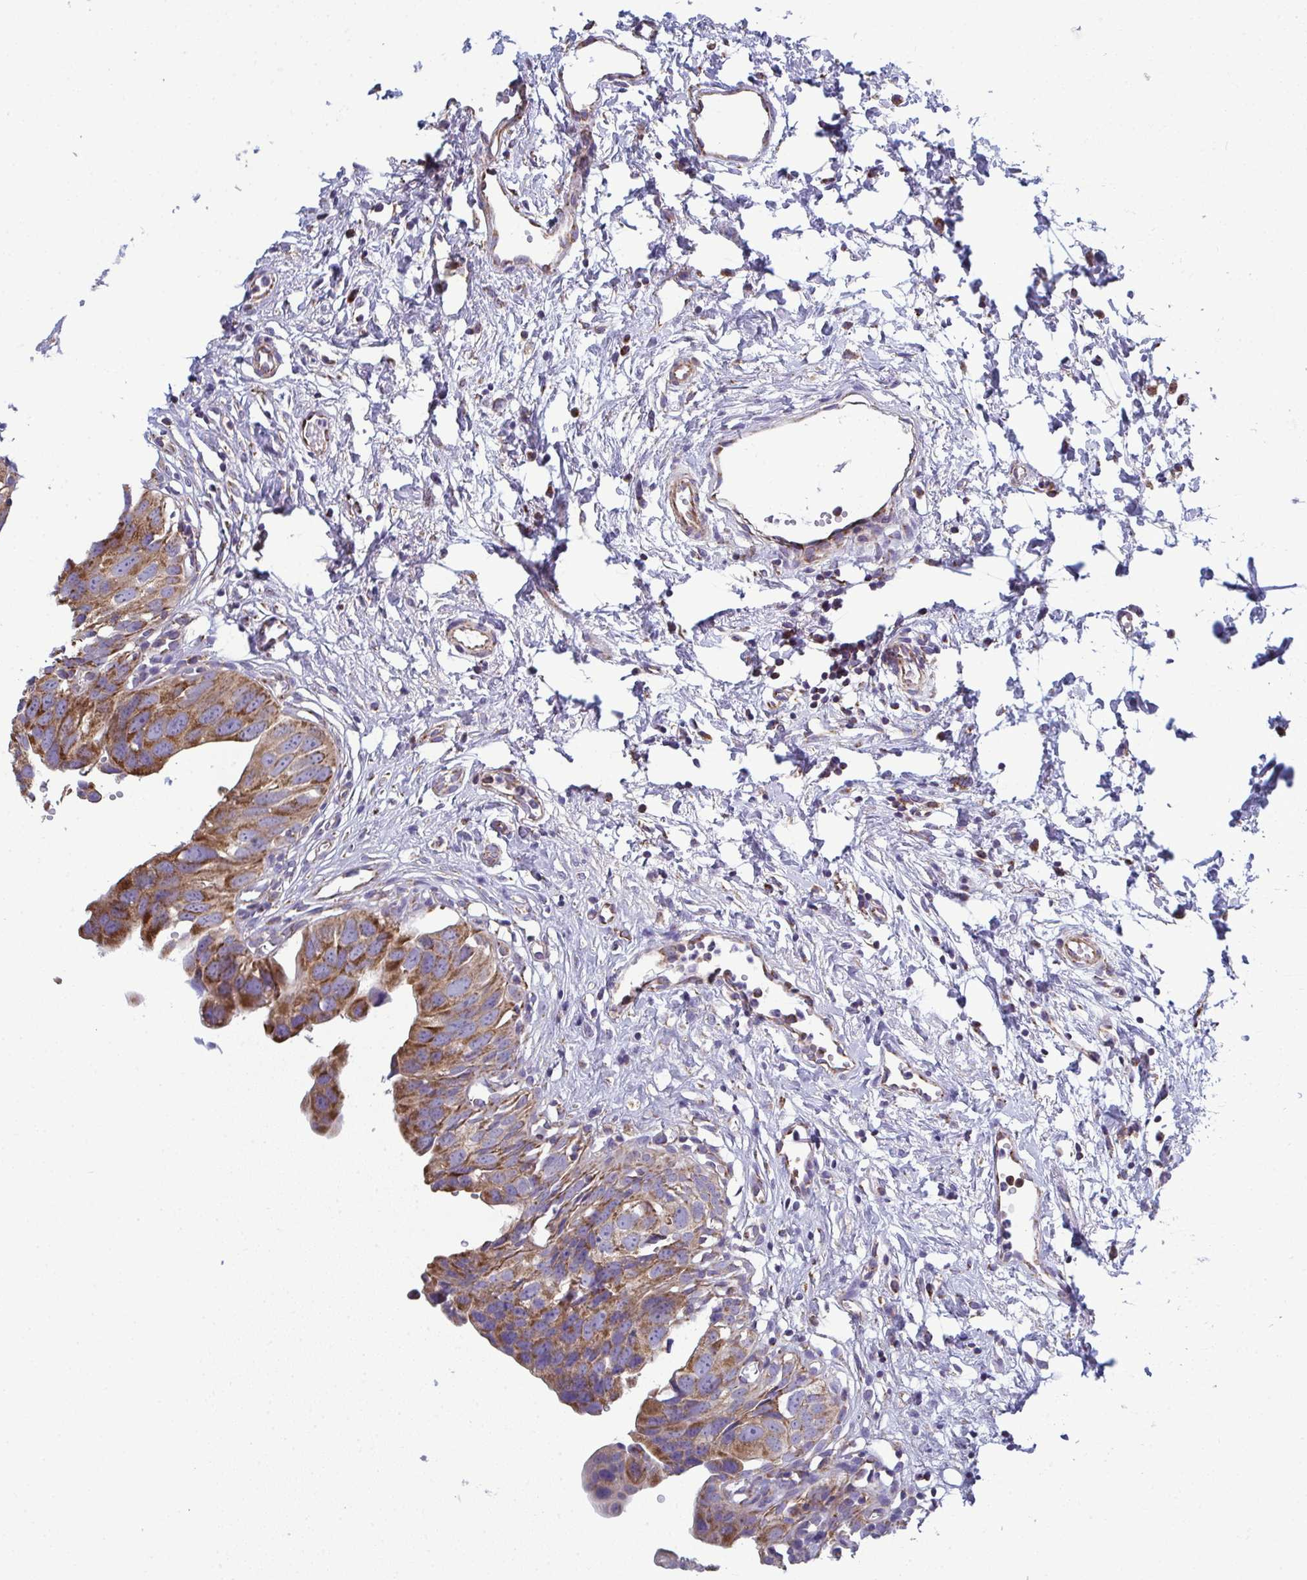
{"staining": {"intensity": "strong", "quantity": "25%-75%", "location": "cytoplasmic/membranous"}, "tissue": "urinary bladder", "cell_type": "Urothelial cells", "image_type": "normal", "snomed": [{"axis": "morphology", "description": "Normal tissue, NOS"}, {"axis": "topography", "description": "Urinary bladder"}], "caption": "An IHC micrograph of benign tissue is shown. Protein staining in brown labels strong cytoplasmic/membranous positivity in urinary bladder within urothelial cells. (DAB (3,3'-diaminobenzidine) IHC with brightfield microscopy, high magnification).", "gene": "CSDE1", "patient": {"sex": "male", "age": 51}}